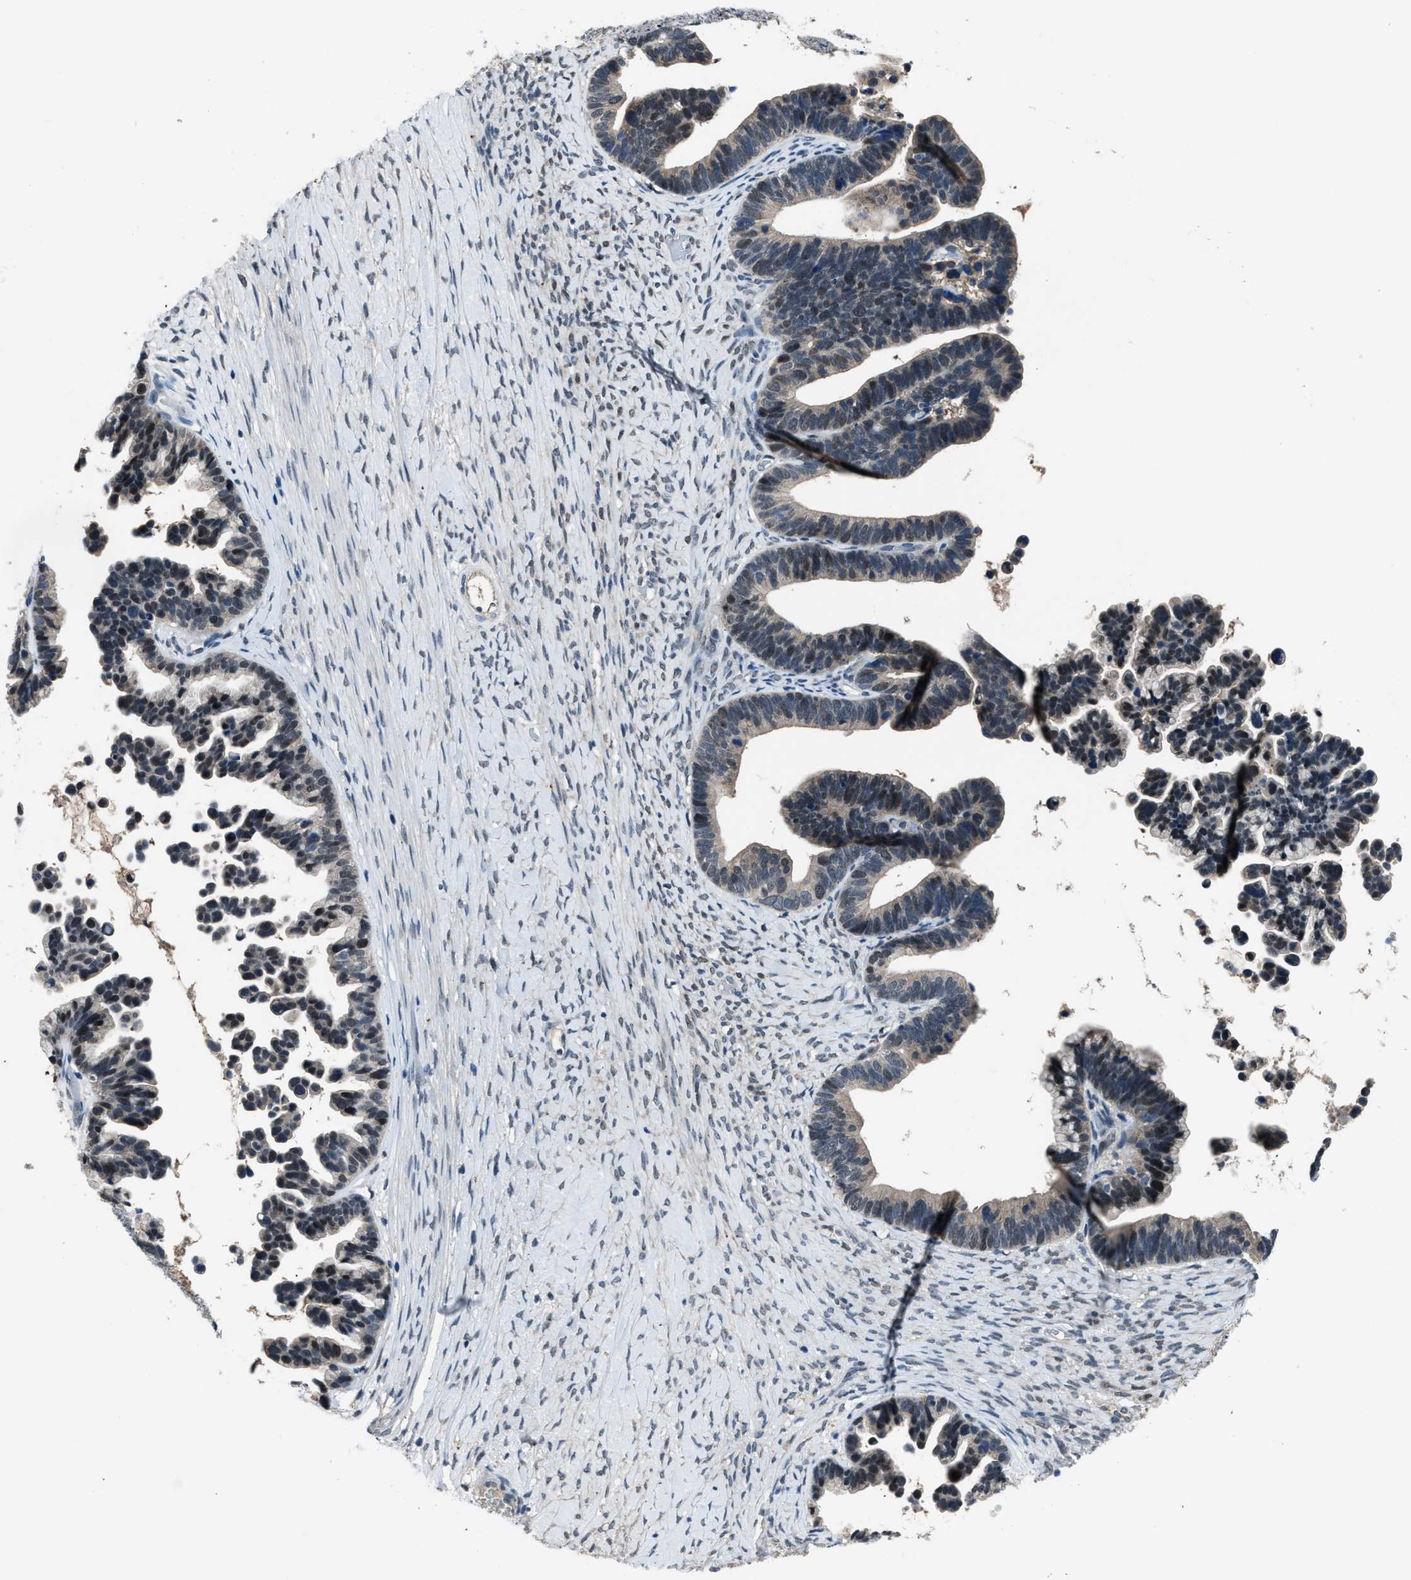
{"staining": {"intensity": "moderate", "quantity": "<25%", "location": "cytoplasmic/membranous,nuclear"}, "tissue": "ovarian cancer", "cell_type": "Tumor cells", "image_type": "cancer", "snomed": [{"axis": "morphology", "description": "Cystadenocarcinoma, serous, NOS"}, {"axis": "topography", "description": "Ovary"}], "caption": "Protein staining of ovarian cancer (serous cystadenocarcinoma) tissue demonstrates moderate cytoplasmic/membranous and nuclear positivity in about <25% of tumor cells.", "gene": "DUSP19", "patient": {"sex": "female", "age": 56}}